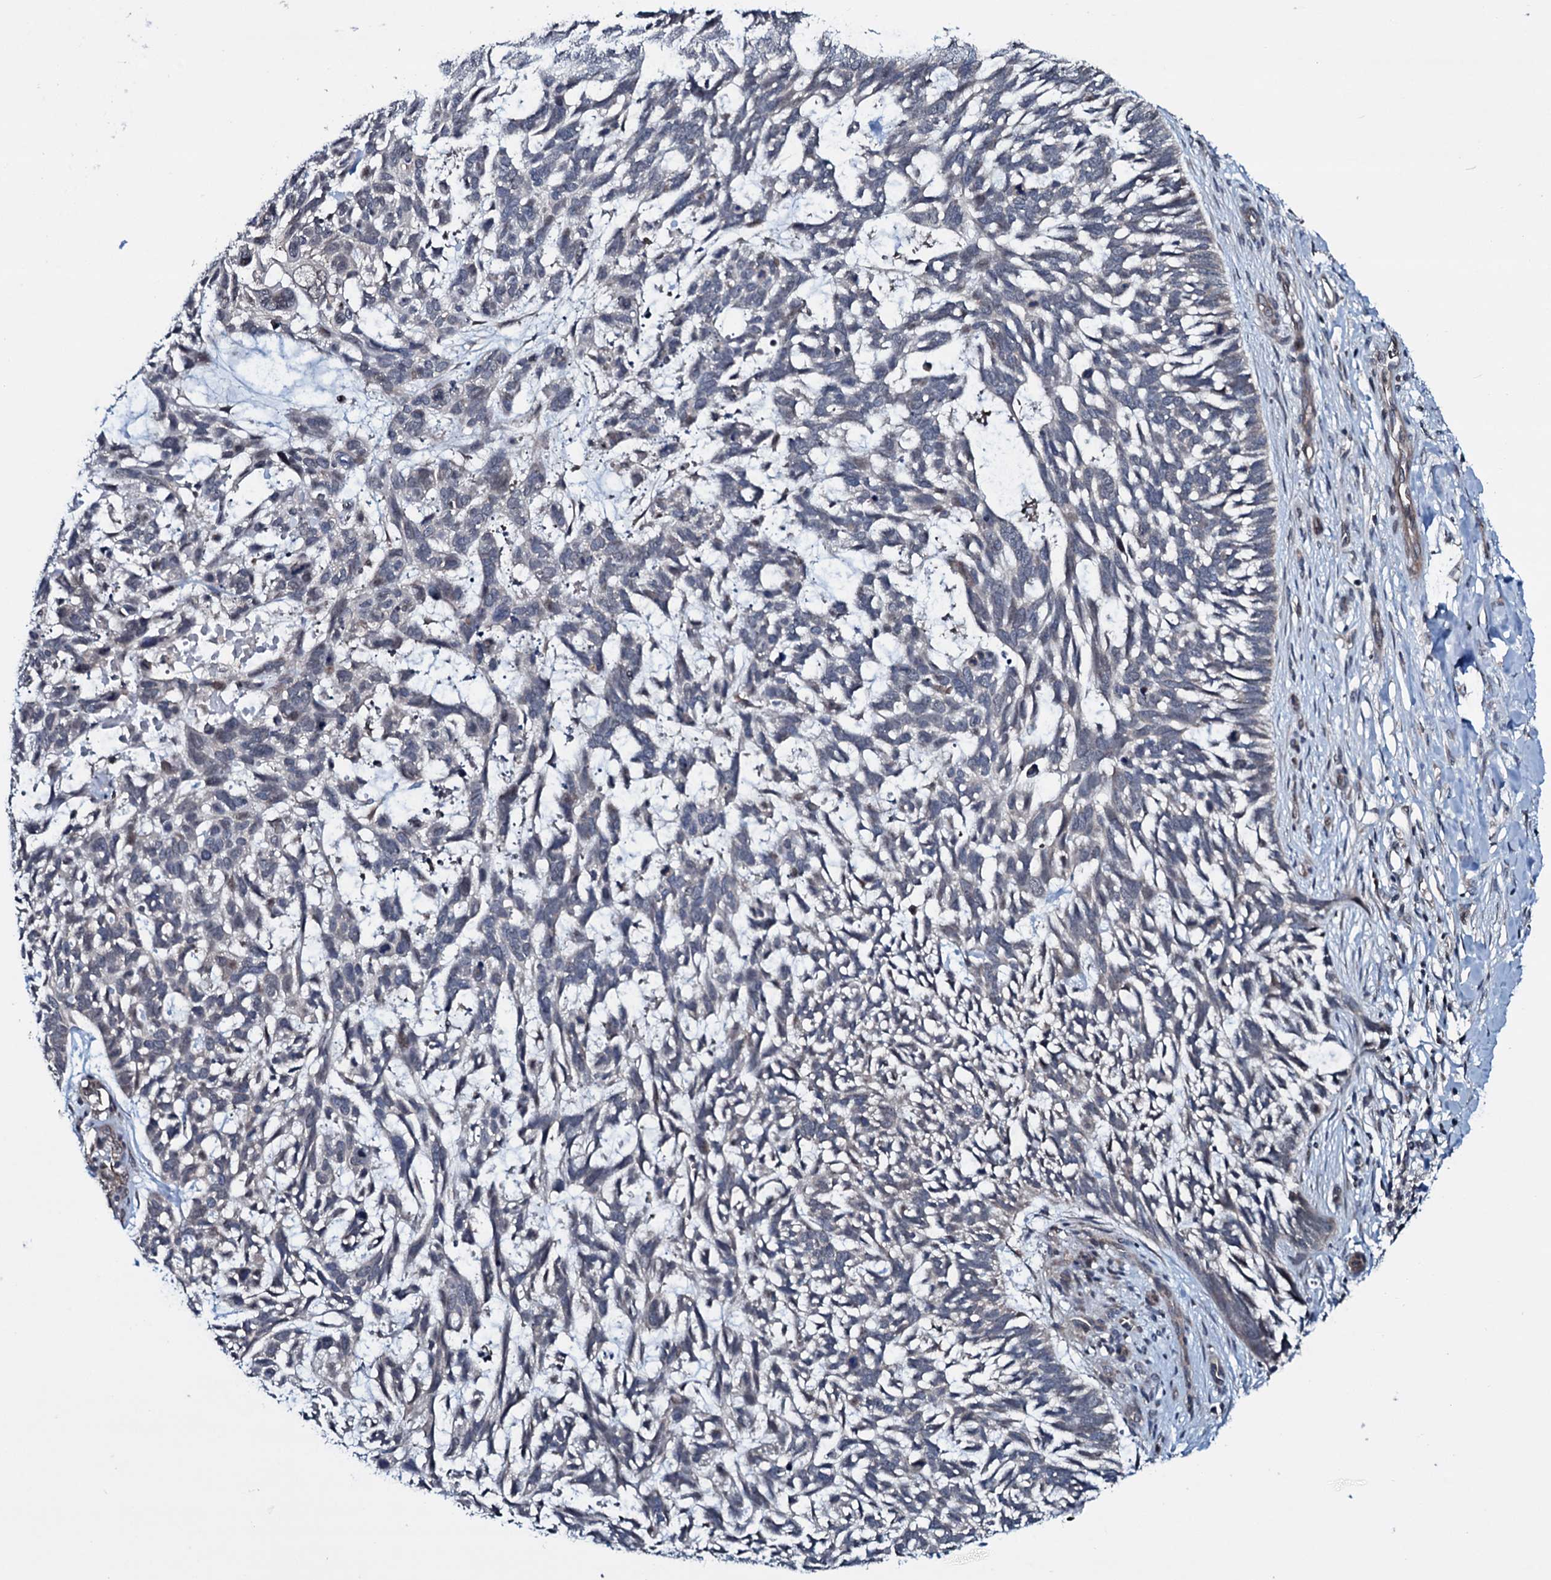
{"staining": {"intensity": "negative", "quantity": "none", "location": "none"}, "tissue": "skin cancer", "cell_type": "Tumor cells", "image_type": "cancer", "snomed": [{"axis": "morphology", "description": "Basal cell carcinoma"}, {"axis": "topography", "description": "Skin"}], "caption": "Immunohistochemical staining of basal cell carcinoma (skin) displays no significant staining in tumor cells.", "gene": "OGFOD2", "patient": {"sex": "male", "age": 88}}